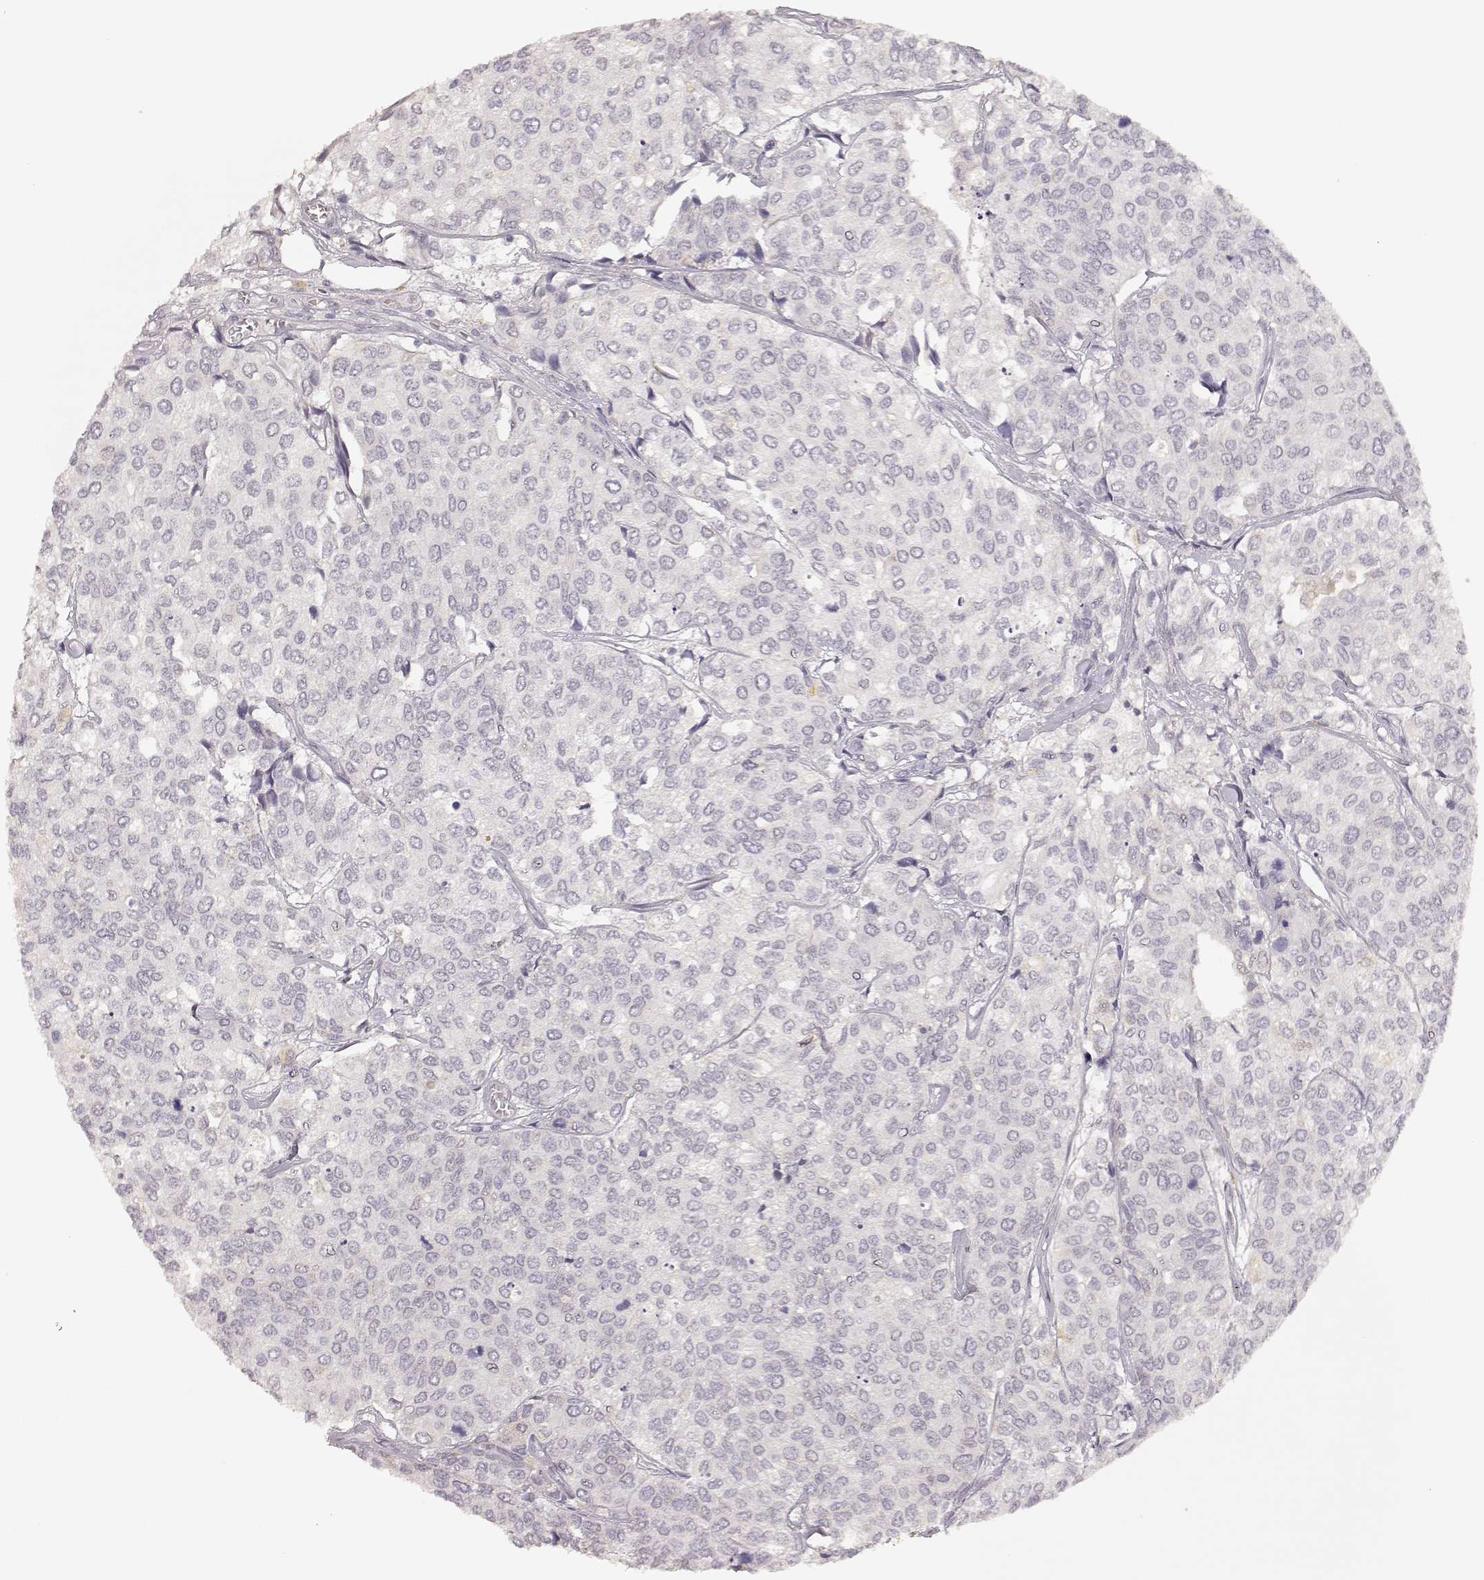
{"staining": {"intensity": "negative", "quantity": "none", "location": "none"}, "tissue": "urothelial cancer", "cell_type": "Tumor cells", "image_type": "cancer", "snomed": [{"axis": "morphology", "description": "Urothelial carcinoma, High grade"}, {"axis": "topography", "description": "Urinary bladder"}], "caption": "Immunohistochemical staining of urothelial carcinoma (high-grade) demonstrates no significant positivity in tumor cells. The staining is performed using DAB brown chromogen with nuclei counter-stained in using hematoxylin.", "gene": "LAMC2", "patient": {"sex": "male", "age": 73}}